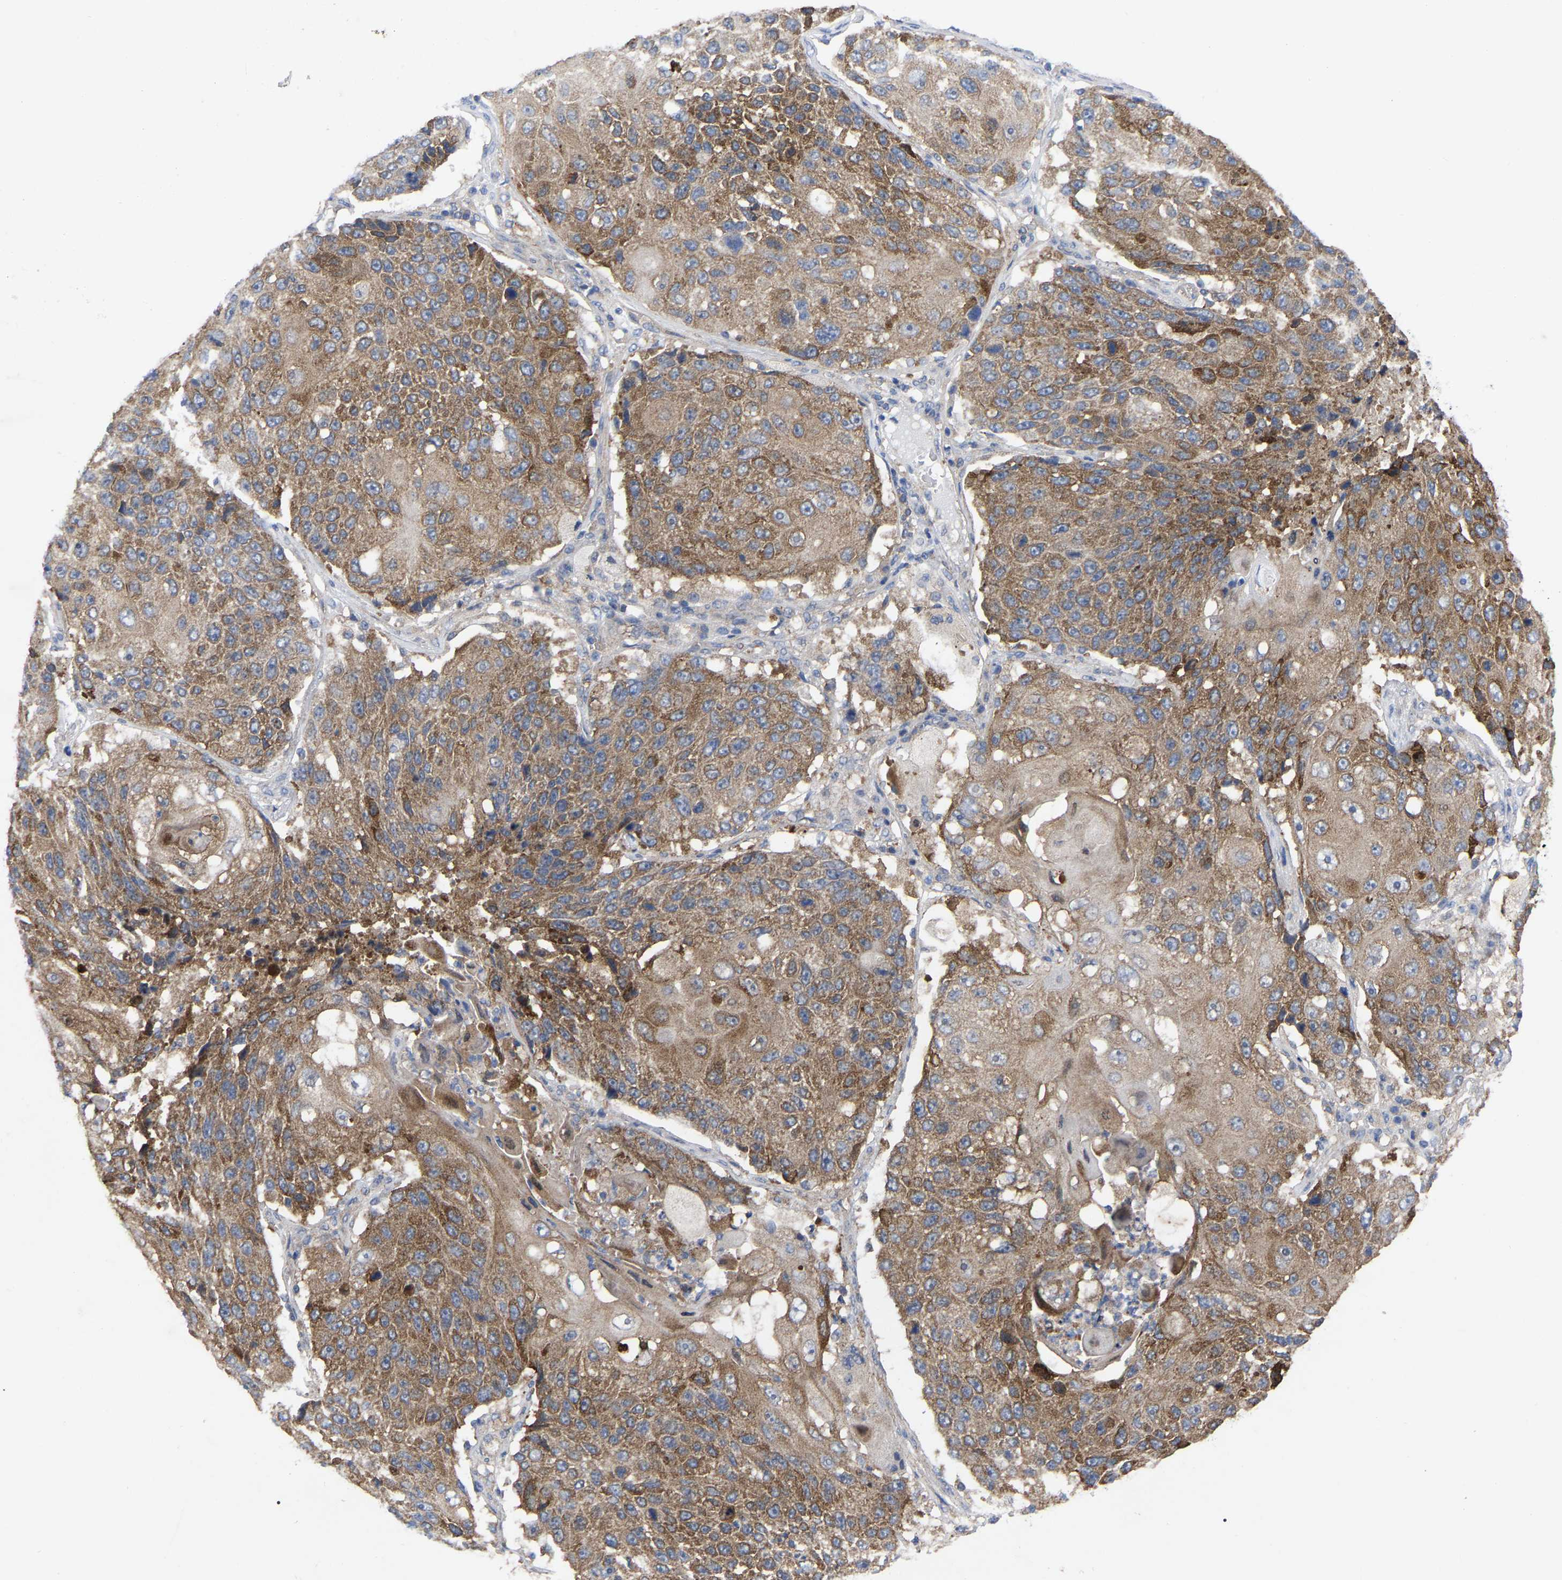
{"staining": {"intensity": "moderate", "quantity": ">75%", "location": "cytoplasmic/membranous"}, "tissue": "lung cancer", "cell_type": "Tumor cells", "image_type": "cancer", "snomed": [{"axis": "morphology", "description": "Squamous cell carcinoma, NOS"}, {"axis": "topography", "description": "Lung"}], "caption": "The immunohistochemical stain highlights moderate cytoplasmic/membranous expression in tumor cells of lung squamous cell carcinoma tissue.", "gene": "TCP1", "patient": {"sex": "male", "age": 61}}